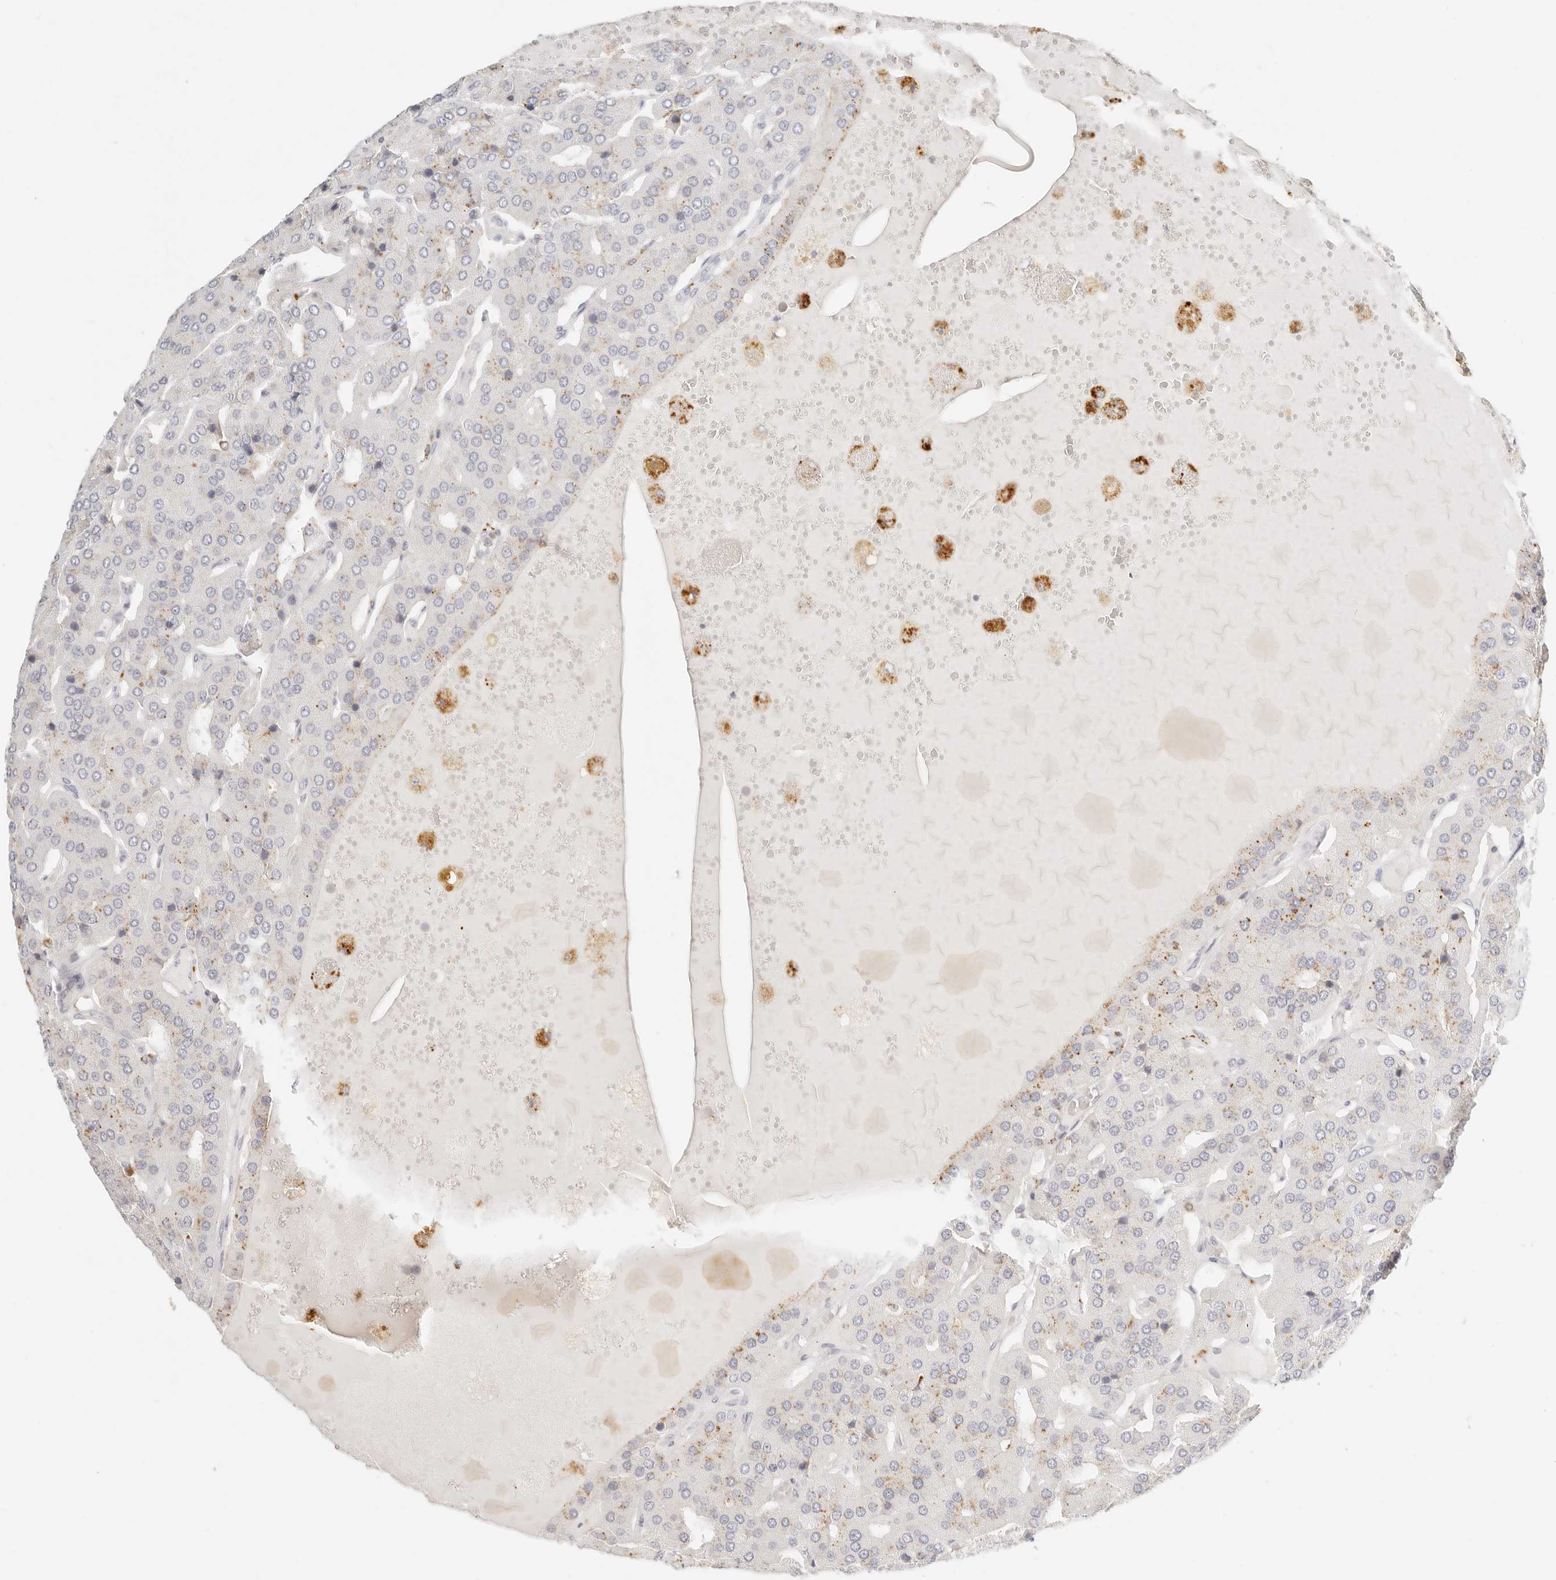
{"staining": {"intensity": "weak", "quantity": "<25%", "location": "cytoplasmic/membranous"}, "tissue": "parathyroid gland", "cell_type": "Glandular cells", "image_type": "normal", "snomed": [{"axis": "morphology", "description": "Normal tissue, NOS"}, {"axis": "morphology", "description": "Adenoma, NOS"}, {"axis": "topography", "description": "Parathyroid gland"}], "caption": "Parathyroid gland stained for a protein using IHC shows no staining glandular cells.", "gene": "RNASET2", "patient": {"sex": "female", "age": 86}}